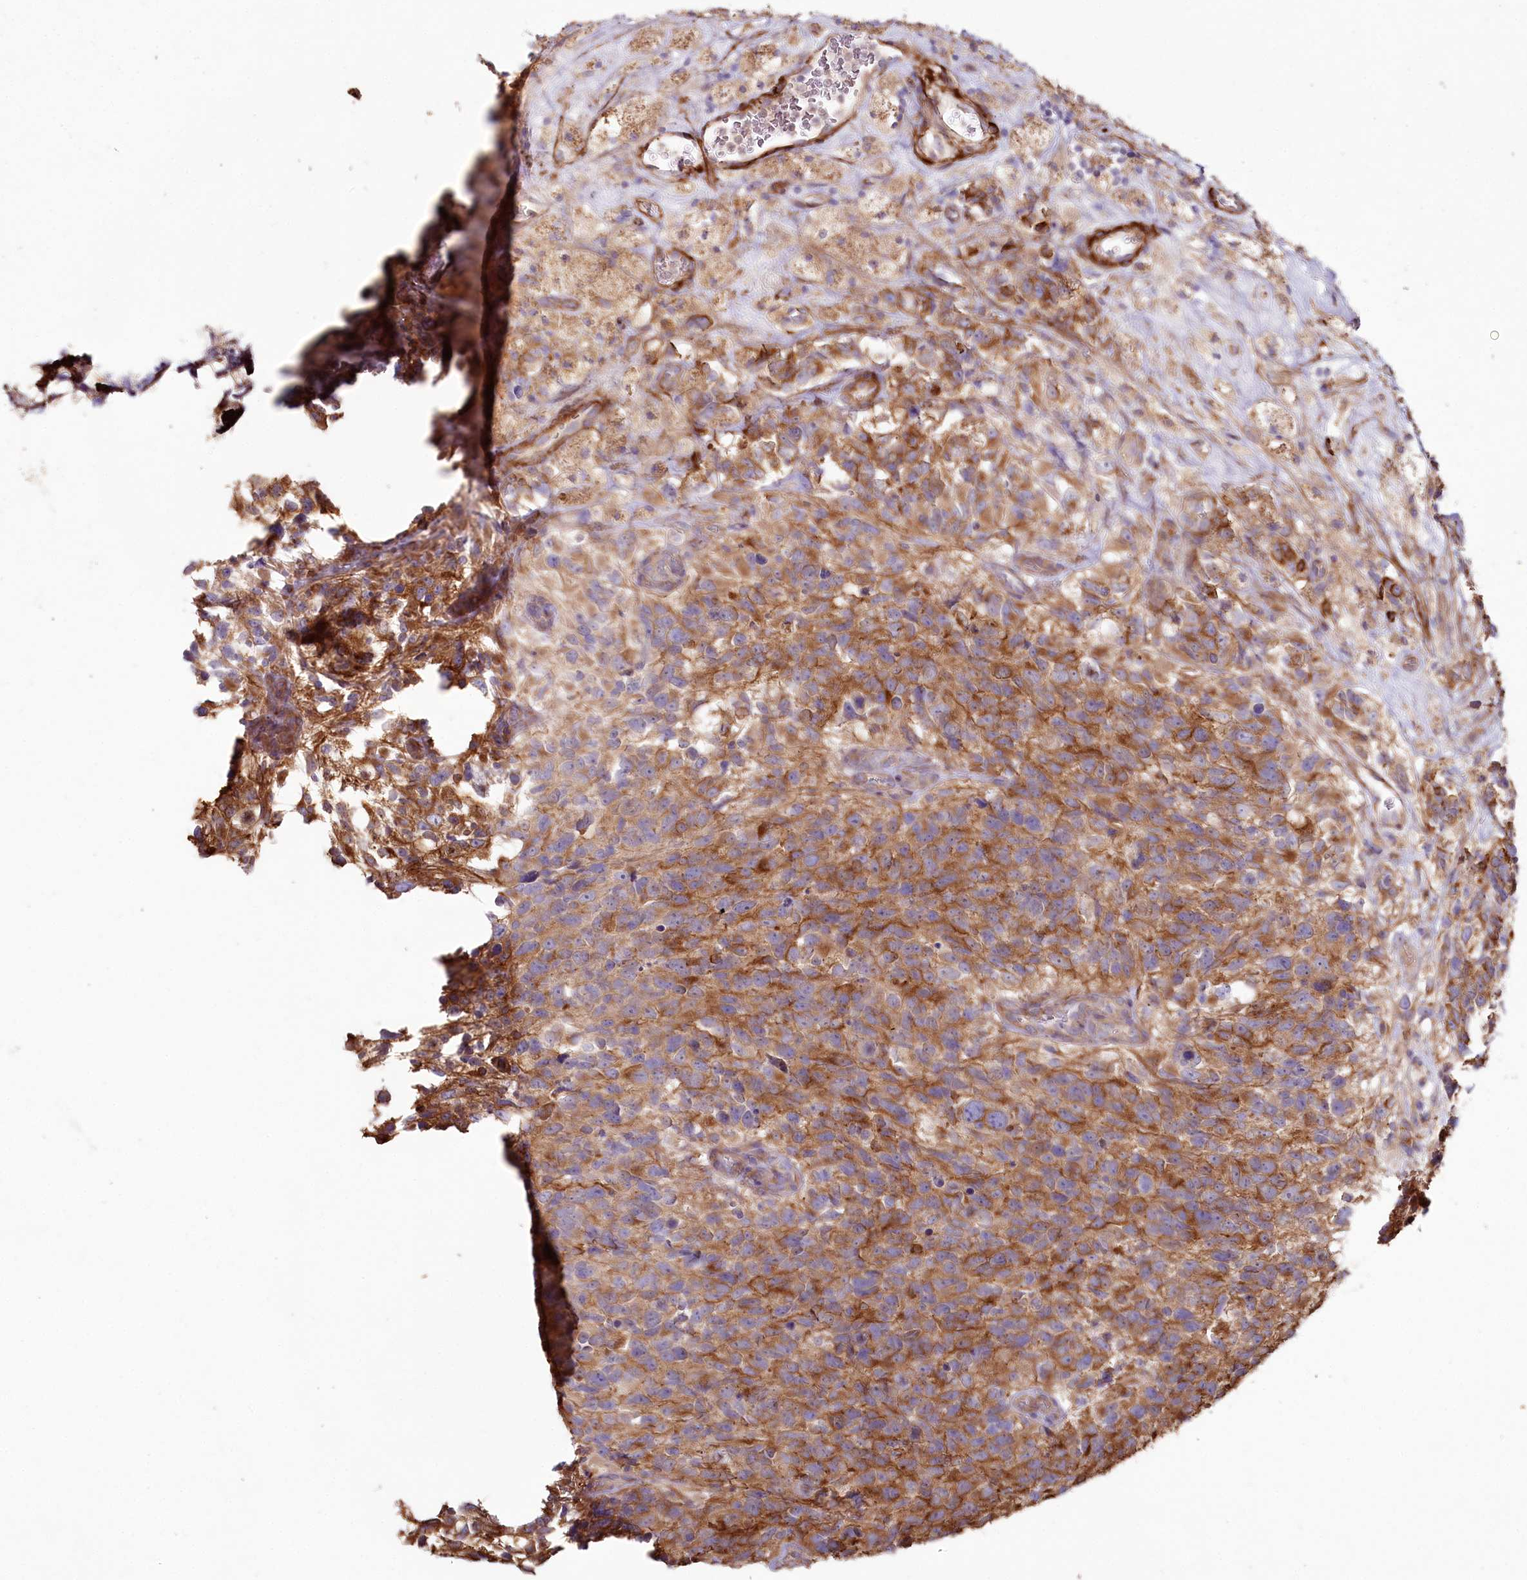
{"staining": {"intensity": "moderate", "quantity": ">75%", "location": "cytoplasmic/membranous"}, "tissue": "glioma", "cell_type": "Tumor cells", "image_type": "cancer", "snomed": [{"axis": "morphology", "description": "Glioma, malignant, High grade"}, {"axis": "topography", "description": "Brain"}], "caption": "Human high-grade glioma (malignant) stained with a protein marker exhibits moderate staining in tumor cells.", "gene": "SUMF1", "patient": {"sex": "male", "age": 76}}